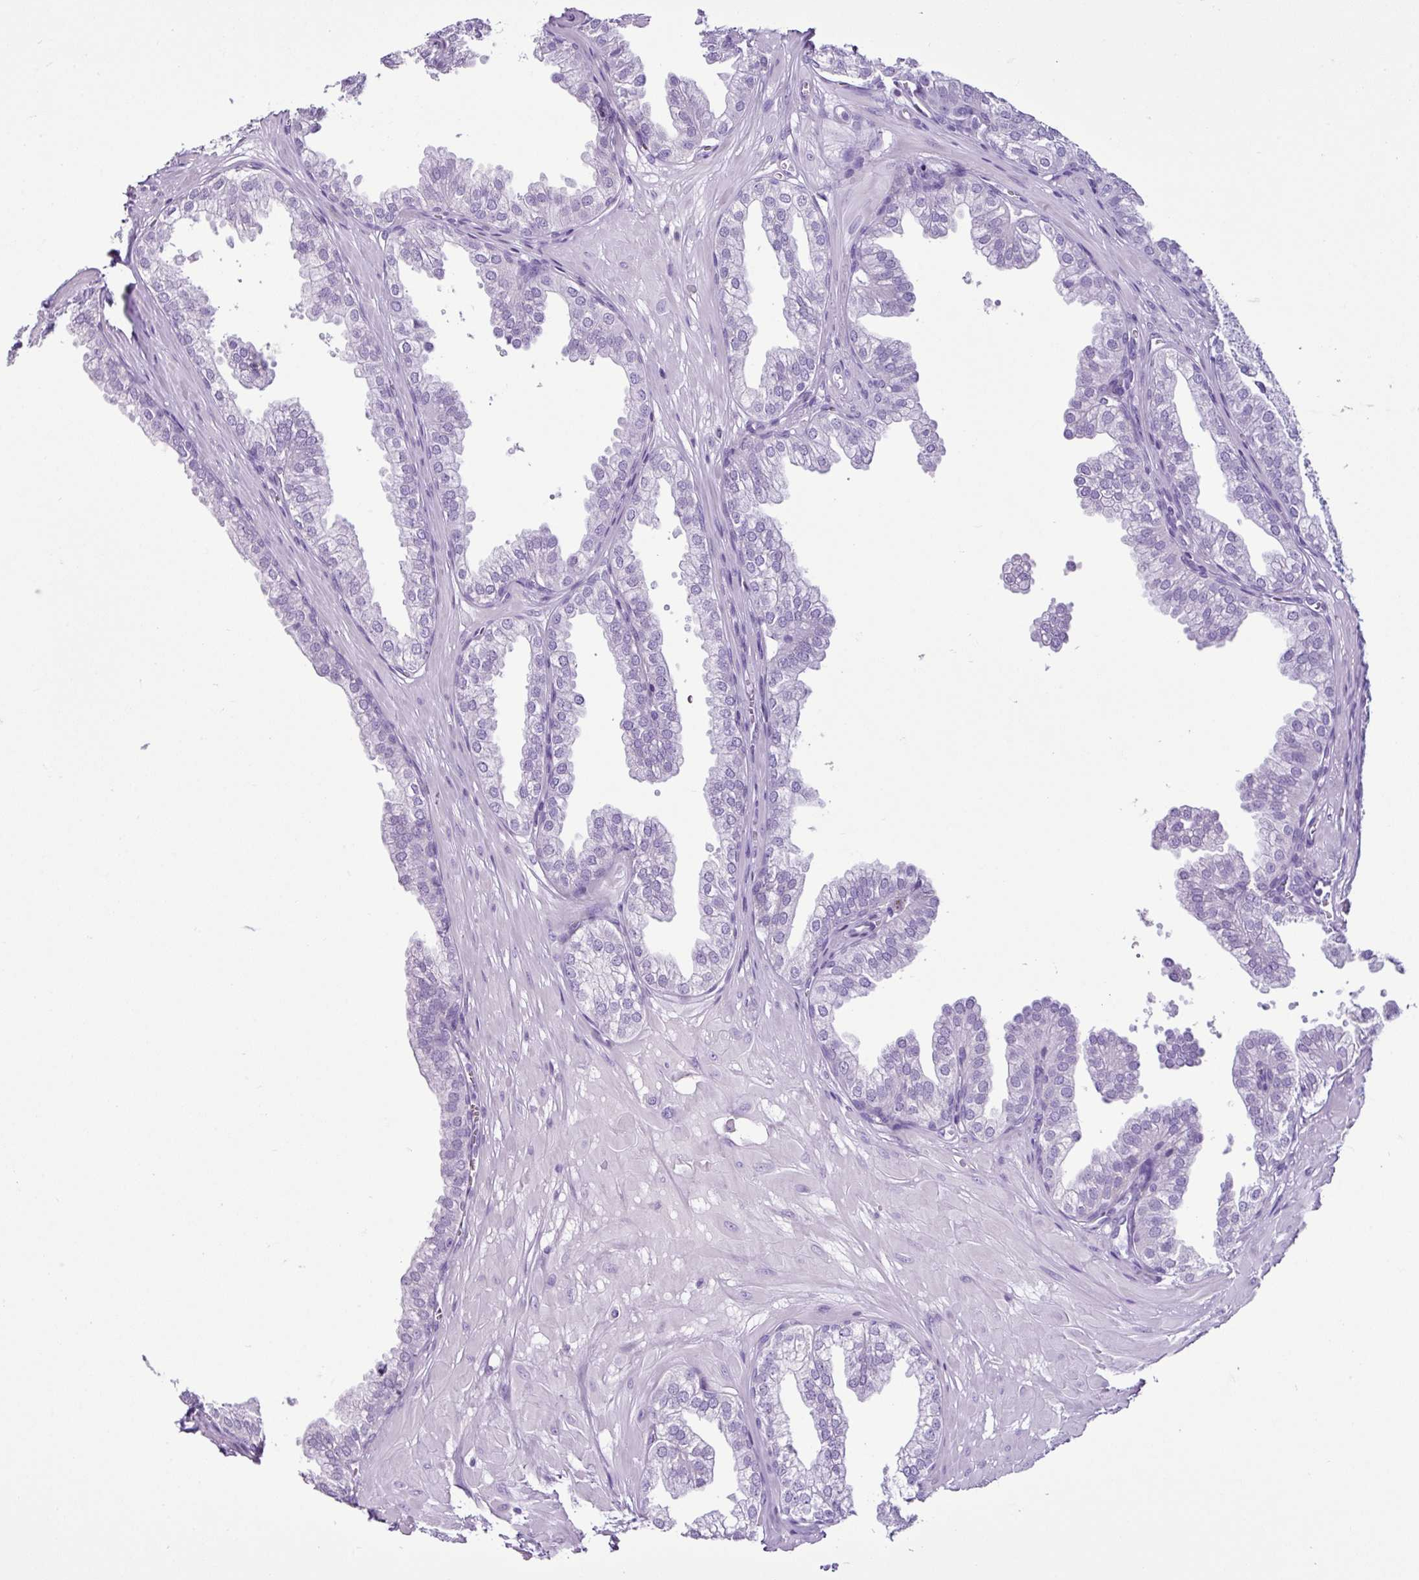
{"staining": {"intensity": "negative", "quantity": "none", "location": "none"}, "tissue": "prostate", "cell_type": "Glandular cells", "image_type": "normal", "snomed": [{"axis": "morphology", "description": "Normal tissue, NOS"}, {"axis": "topography", "description": "Prostate"}, {"axis": "topography", "description": "Peripheral nerve tissue"}], "caption": "Immunohistochemistry of unremarkable human prostate demonstrates no positivity in glandular cells. Nuclei are stained in blue.", "gene": "LILRB4", "patient": {"sex": "male", "age": 55}}